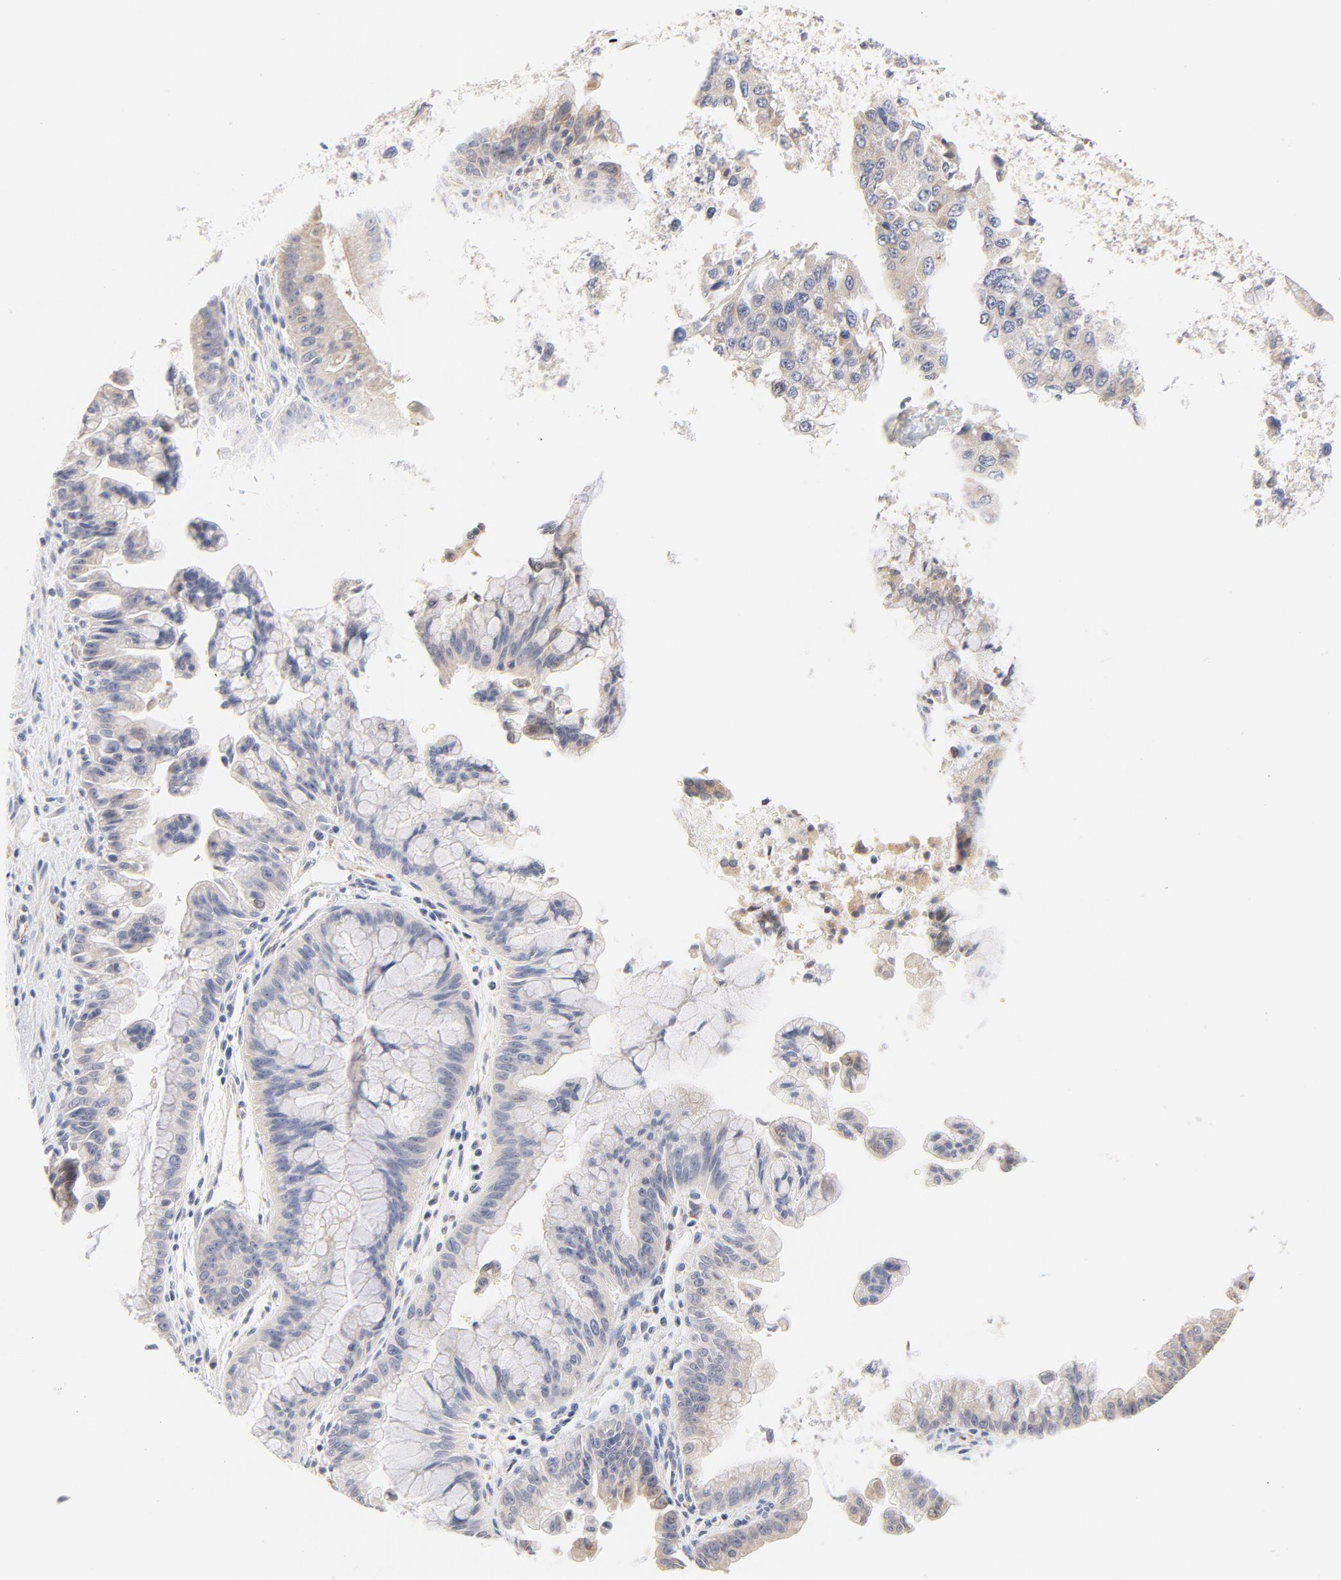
{"staining": {"intensity": "negative", "quantity": "none", "location": "none"}, "tissue": "pancreatic cancer", "cell_type": "Tumor cells", "image_type": "cancer", "snomed": [{"axis": "morphology", "description": "Adenocarcinoma, NOS"}, {"axis": "topography", "description": "Pancreas"}], "caption": "Human adenocarcinoma (pancreatic) stained for a protein using immunohistochemistry (IHC) demonstrates no staining in tumor cells.", "gene": "MTERF2", "patient": {"sex": "male", "age": 59}}